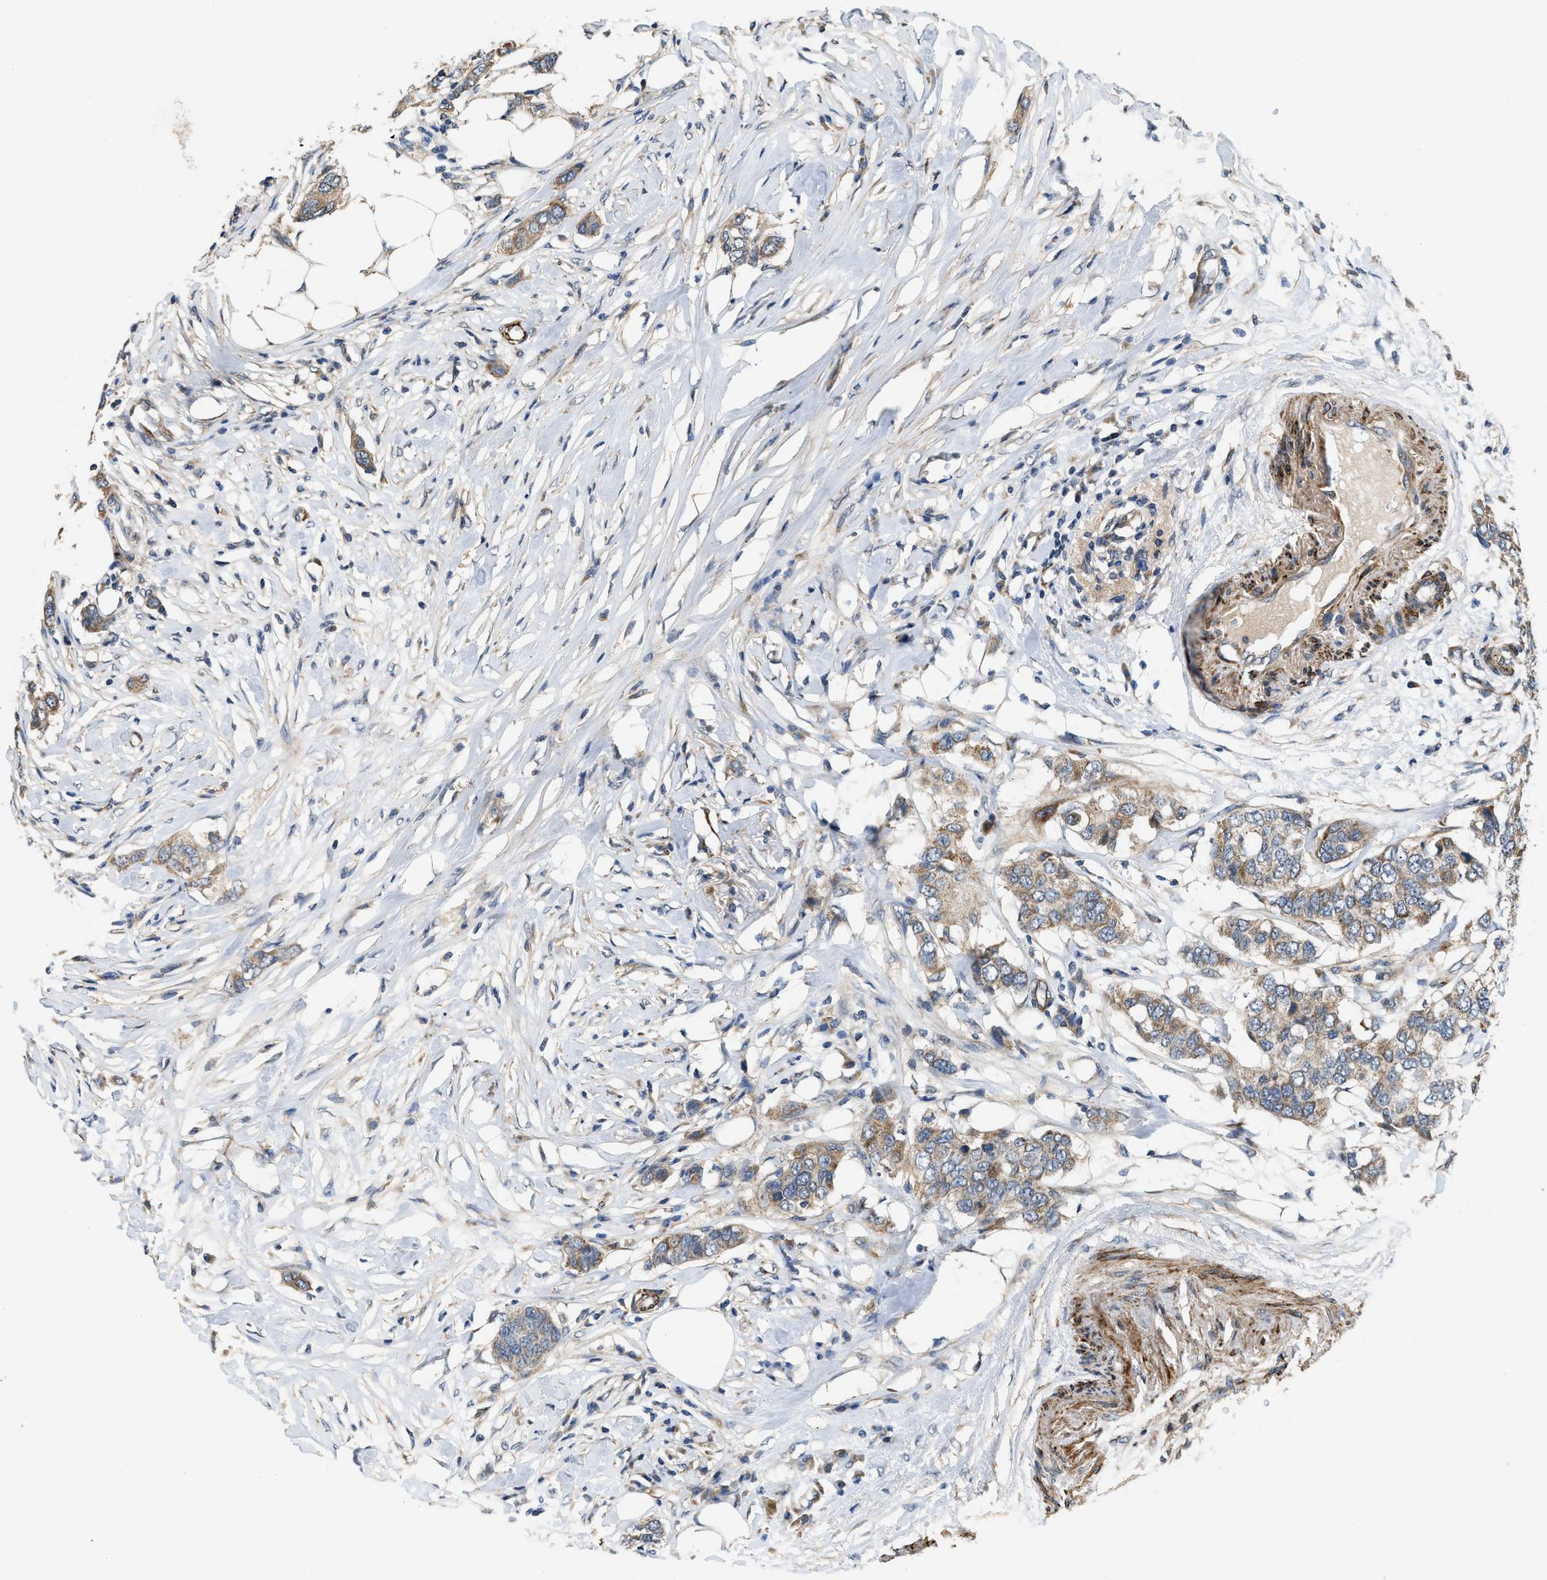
{"staining": {"intensity": "moderate", "quantity": ">75%", "location": "cytoplasmic/membranous"}, "tissue": "breast cancer", "cell_type": "Tumor cells", "image_type": "cancer", "snomed": [{"axis": "morphology", "description": "Duct carcinoma"}, {"axis": "topography", "description": "Breast"}], "caption": "A brown stain highlights moderate cytoplasmic/membranous staining of a protein in breast cancer (infiltrating ductal carcinoma) tumor cells.", "gene": "ZNF599", "patient": {"sex": "female", "age": 50}}